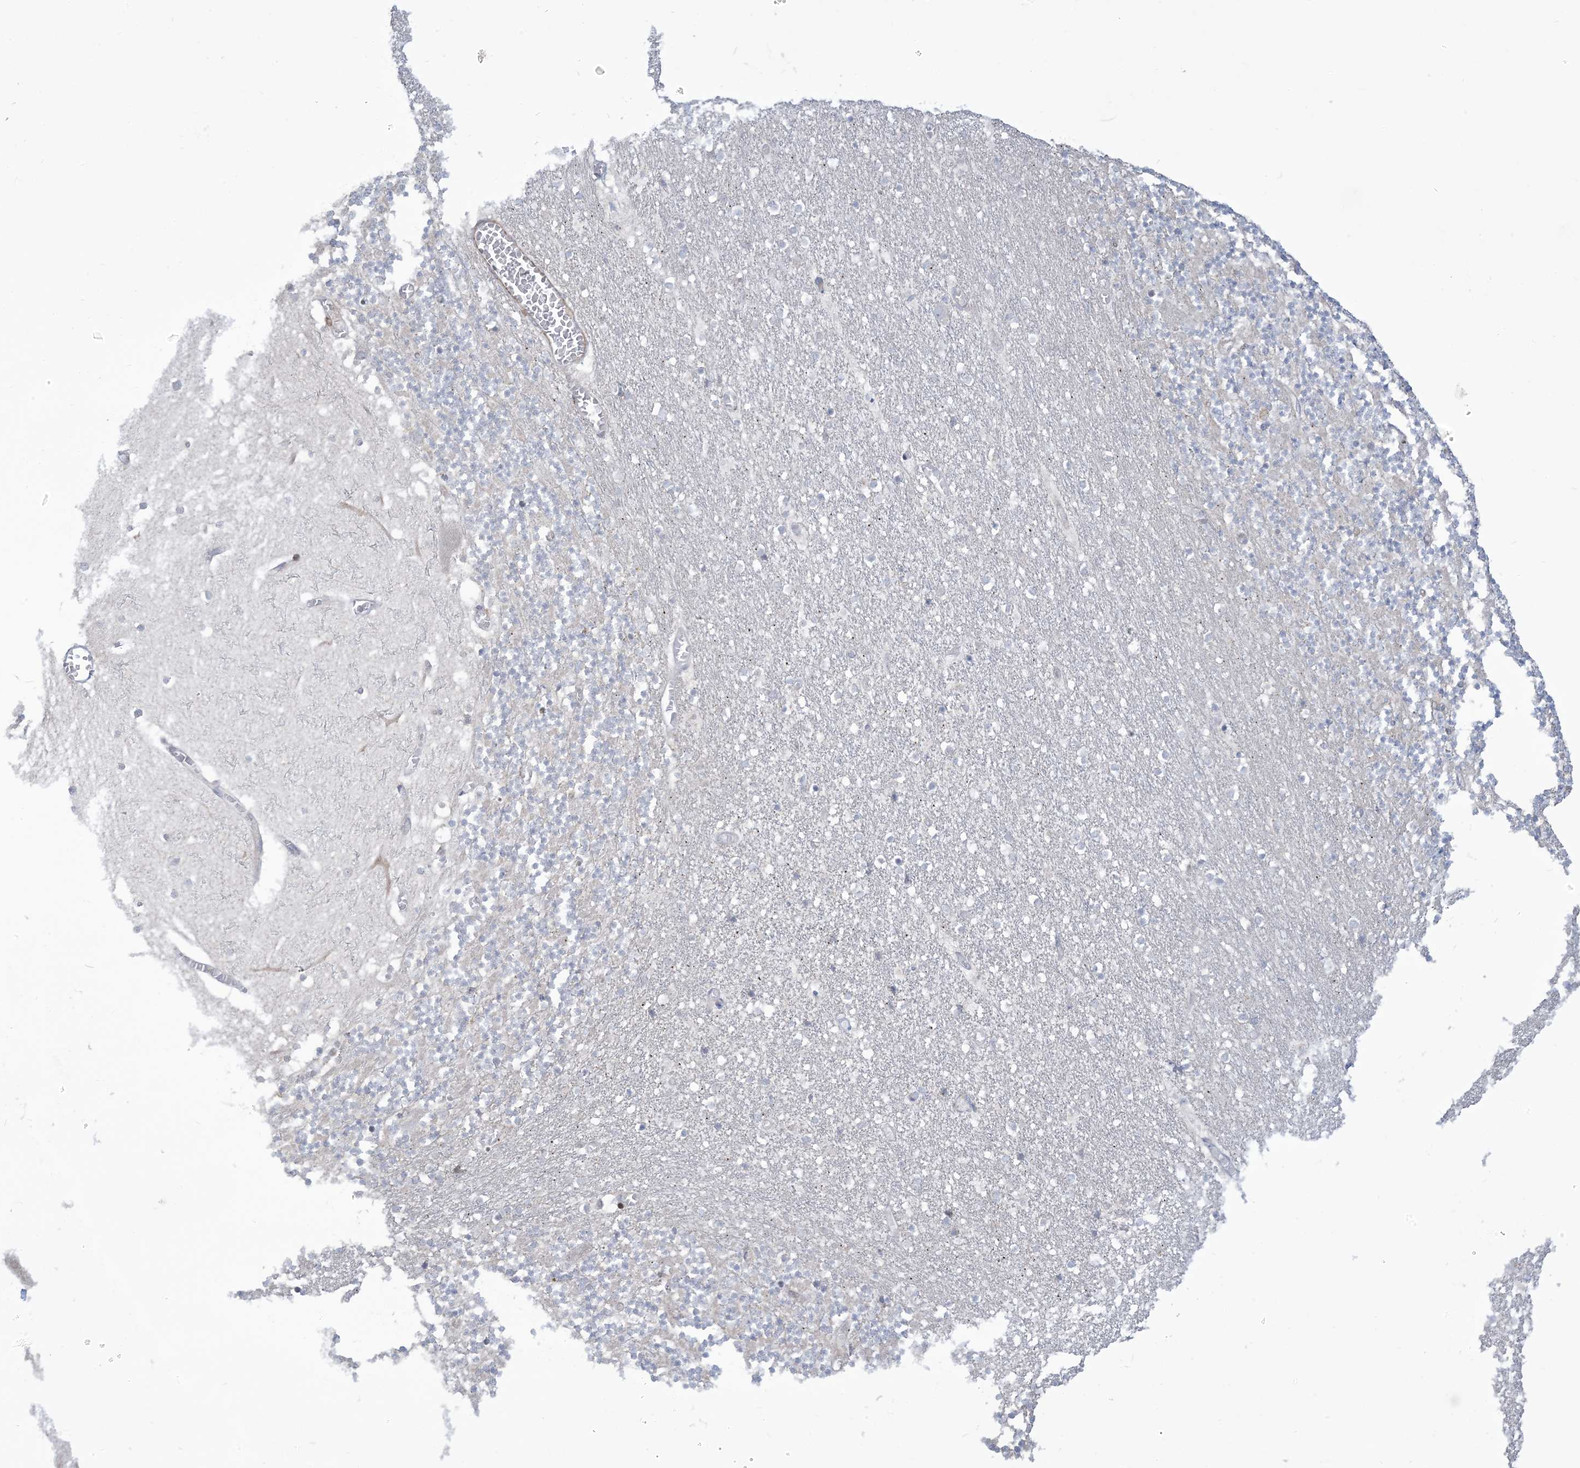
{"staining": {"intensity": "negative", "quantity": "none", "location": "none"}, "tissue": "cerebellum", "cell_type": "Cells in granular layer", "image_type": "normal", "snomed": [{"axis": "morphology", "description": "Normal tissue, NOS"}, {"axis": "topography", "description": "Cerebellum"}], "caption": "Cerebellum stained for a protein using immunohistochemistry shows no staining cells in granular layer.", "gene": "AFTPH", "patient": {"sex": "female", "age": 28}}